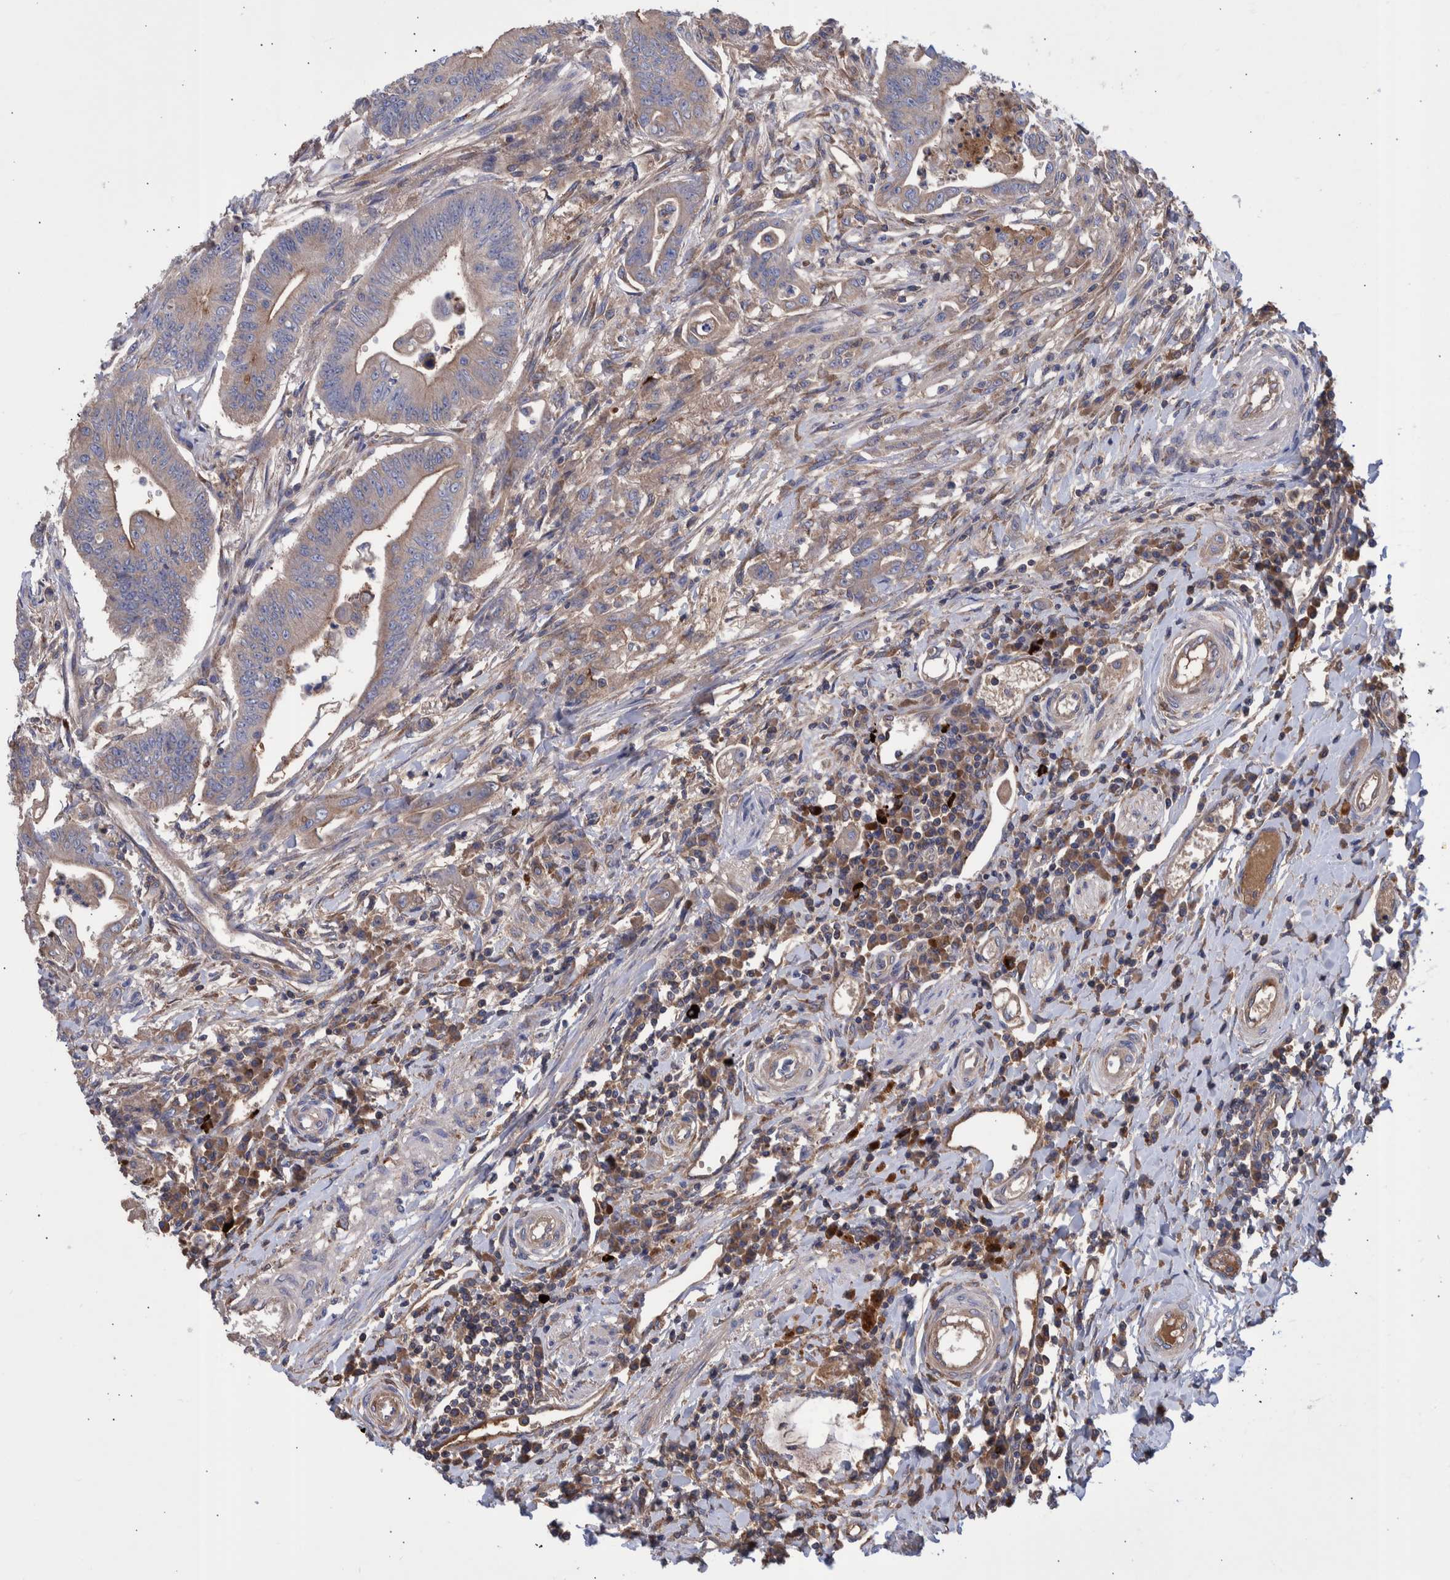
{"staining": {"intensity": "weak", "quantity": "<25%", "location": "cytoplasmic/membranous"}, "tissue": "colorectal cancer", "cell_type": "Tumor cells", "image_type": "cancer", "snomed": [{"axis": "morphology", "description": "Adenoma, NOS"}, {"axis": "morphology", "description": "Adenocarcinoma, NOS"}, {"axis": "topography", "description": "Colon"}], "caption": "Image shows no significant protein expression in tumor cells of colorectal cancer (adenocarcinoma).", "gene": "DLL4", "patient": {"sex": "male", "age": 79}}